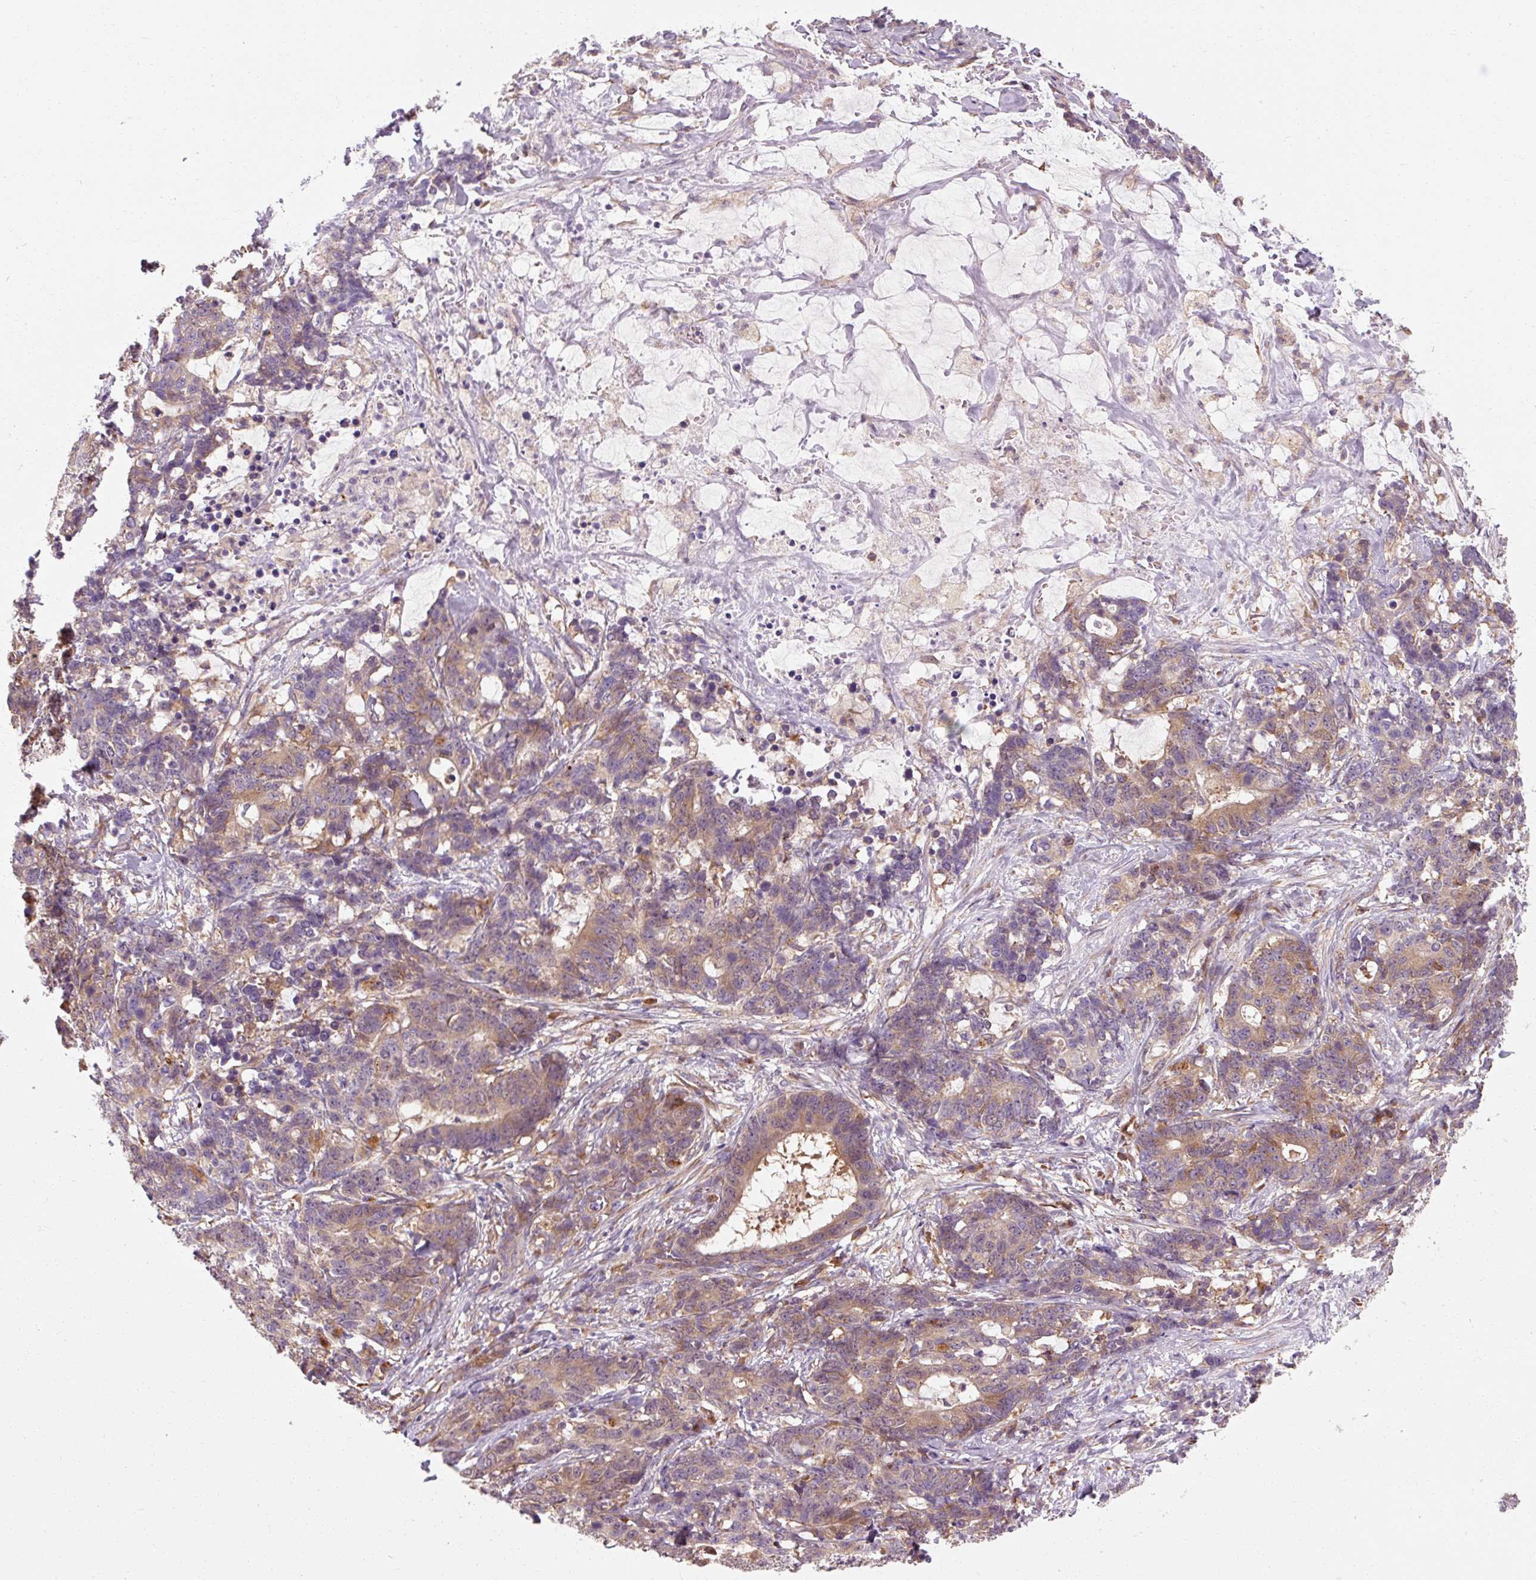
{"staining": {"intensity": "moderate", "quantity": "25%-75%", "location": "cytoplasmic/membranous"}, "tissue": "stomach cancer", "cell_type": "Tumor cells", "image_type": "cancer", "snomed": [{"axis": "morphology", "description": "Normal tissue, NOS"}, {"axis": "morphology", "description": "Adenocarcinoma, NOS"}, {"axis": "topography", "description": "Stomach"}], "caption": "Immunohistochemical staining of stomach cancer (adenocarcinoma) exhibits moderate cytoplasmic/membranous protein positivity in about 25%-75% of tumor cells.", "gene": "TBC1D4", "patient": {"sex": "female", "age": 64}}